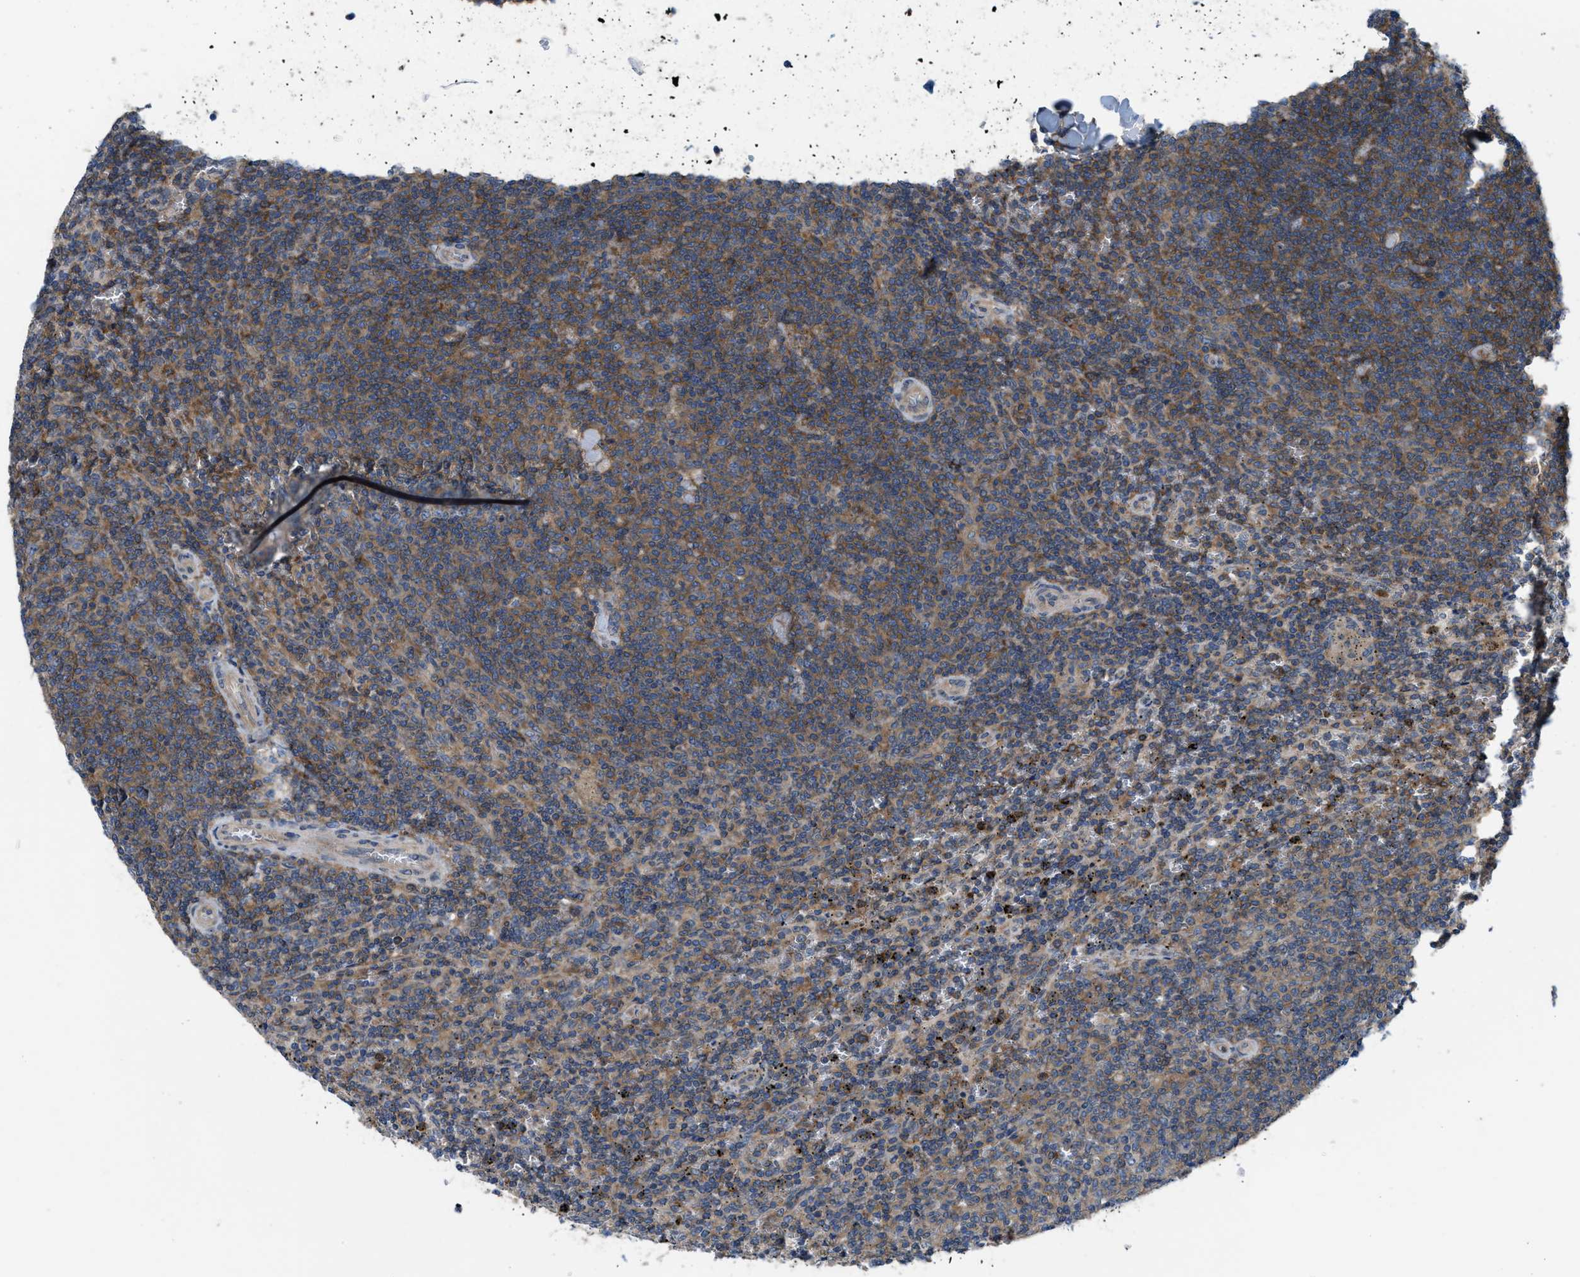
{"staining": {"intensity": "strong", "quantity": ">75%", "location": "cytoplasmic/membranous"}, "tissue": "lymphoma", "cell_type": "Tumor cells", "image_type": "cancer", "snomed": [{"axis": "morphology", "description": "Malignant lymphoma, non-Hodgkin's type, Low grade"}, {"axis": "topography", "description": "Spleen"}], "caption": "Lymphoma stained with DAB (3,3'-diaminobenzidine) IHC exhibits high levels of strong cytoplasmic/membranous positivity in about >75% of tumor cells.", "gene": "MYO18A", "patient": {"sex": "female", "age": 19}}